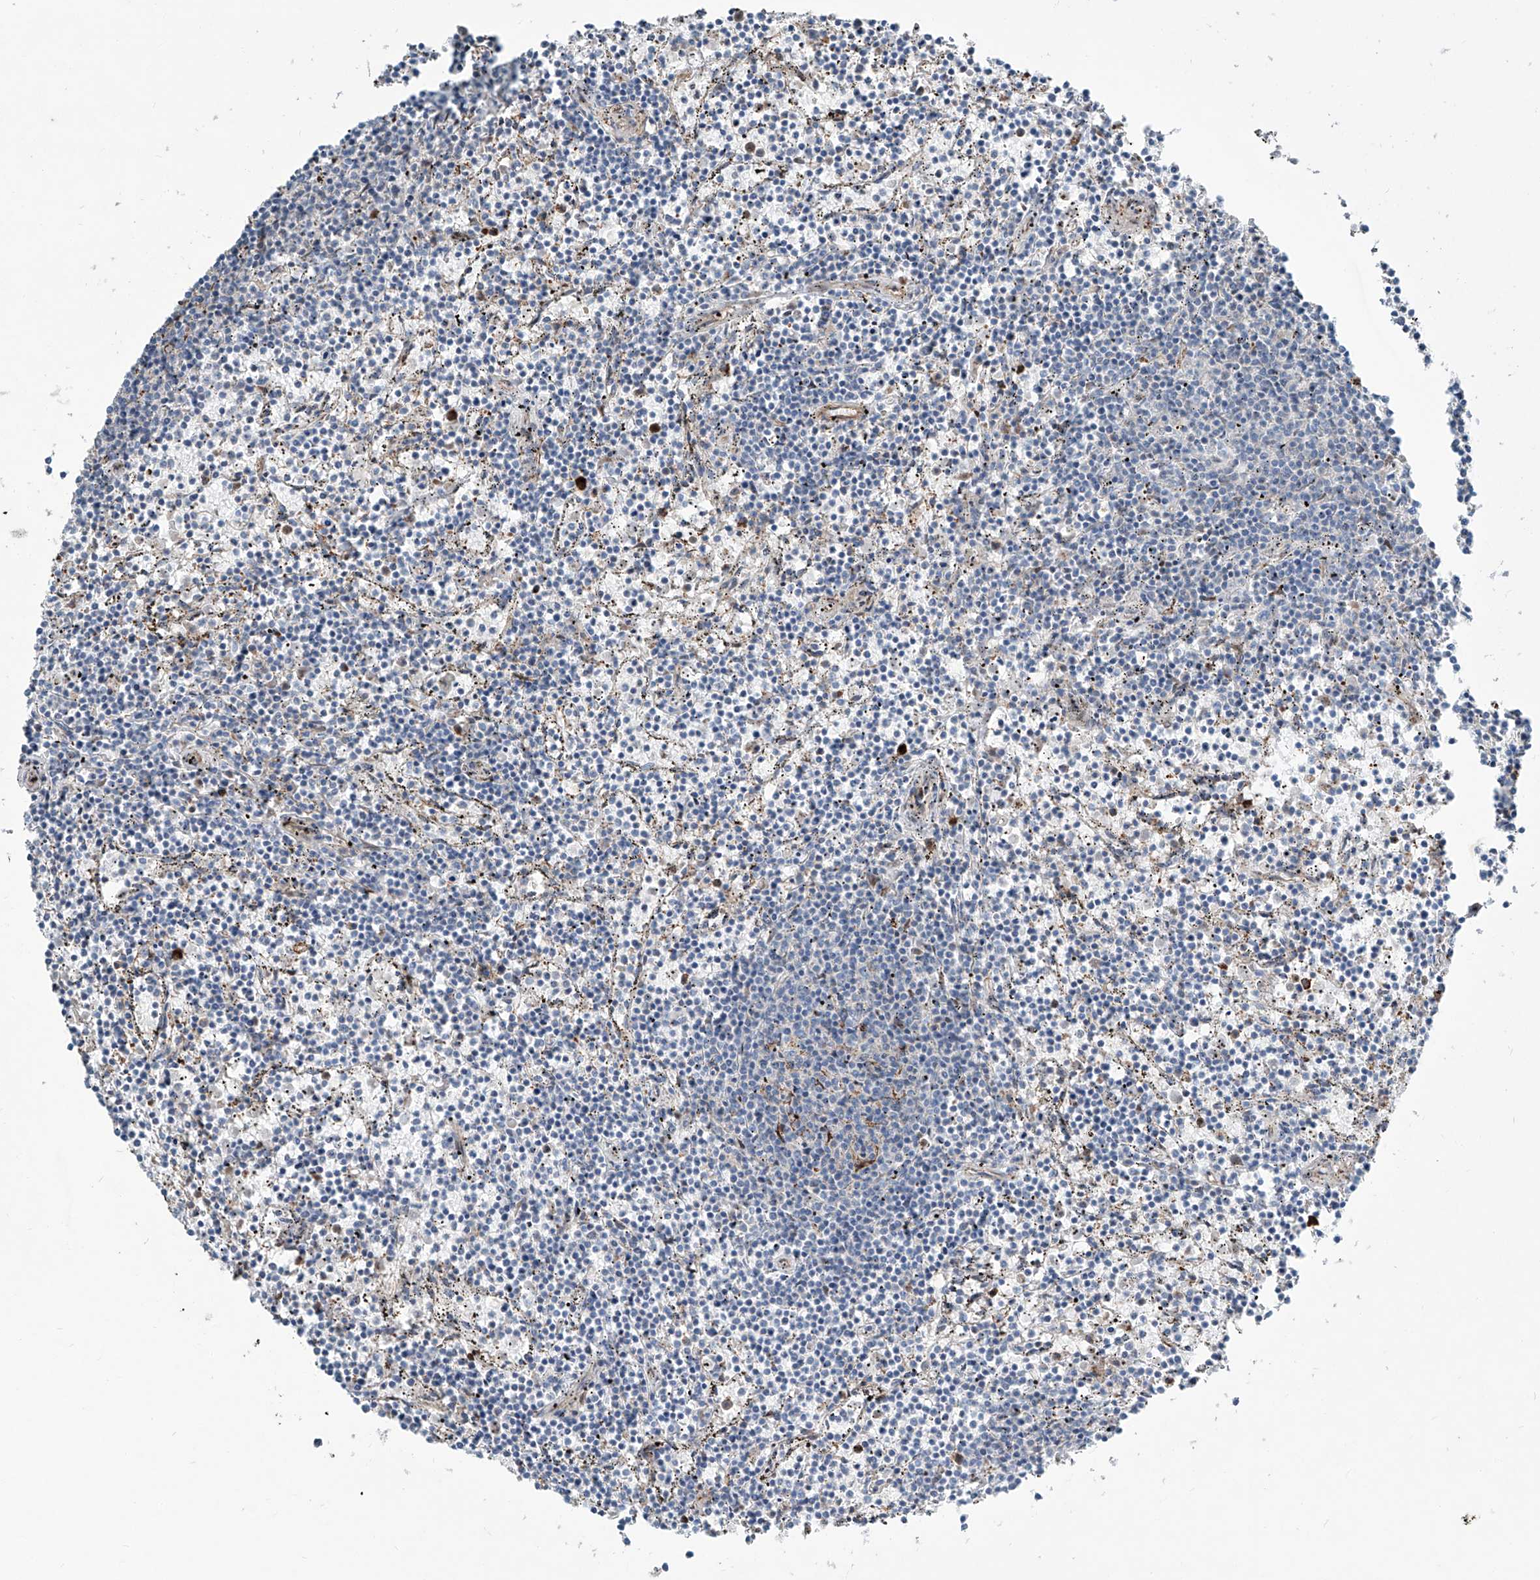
{"staining": {"intensity": "negative", "quantity": "none", "location": "none"}, "tissue": "lymphoma", "cell_type": "Tumor cells", "image_type": "cancer", "snomed": [{"axis": "morphology", "description": "Malignant lymphoma, non-Hodgkin's type, Low grade"}, {"axis": "topography", "description": "Spleen"}], "caption": "Lymphoma was stained to show a protein in brown. There is no significant expression in tumor cells. (DAB (3,3'-diaminobenzidine) immunohistochemistry, high magnification).", "gene": "CDH5", "patient": {"sex": "female", "age": 50}}